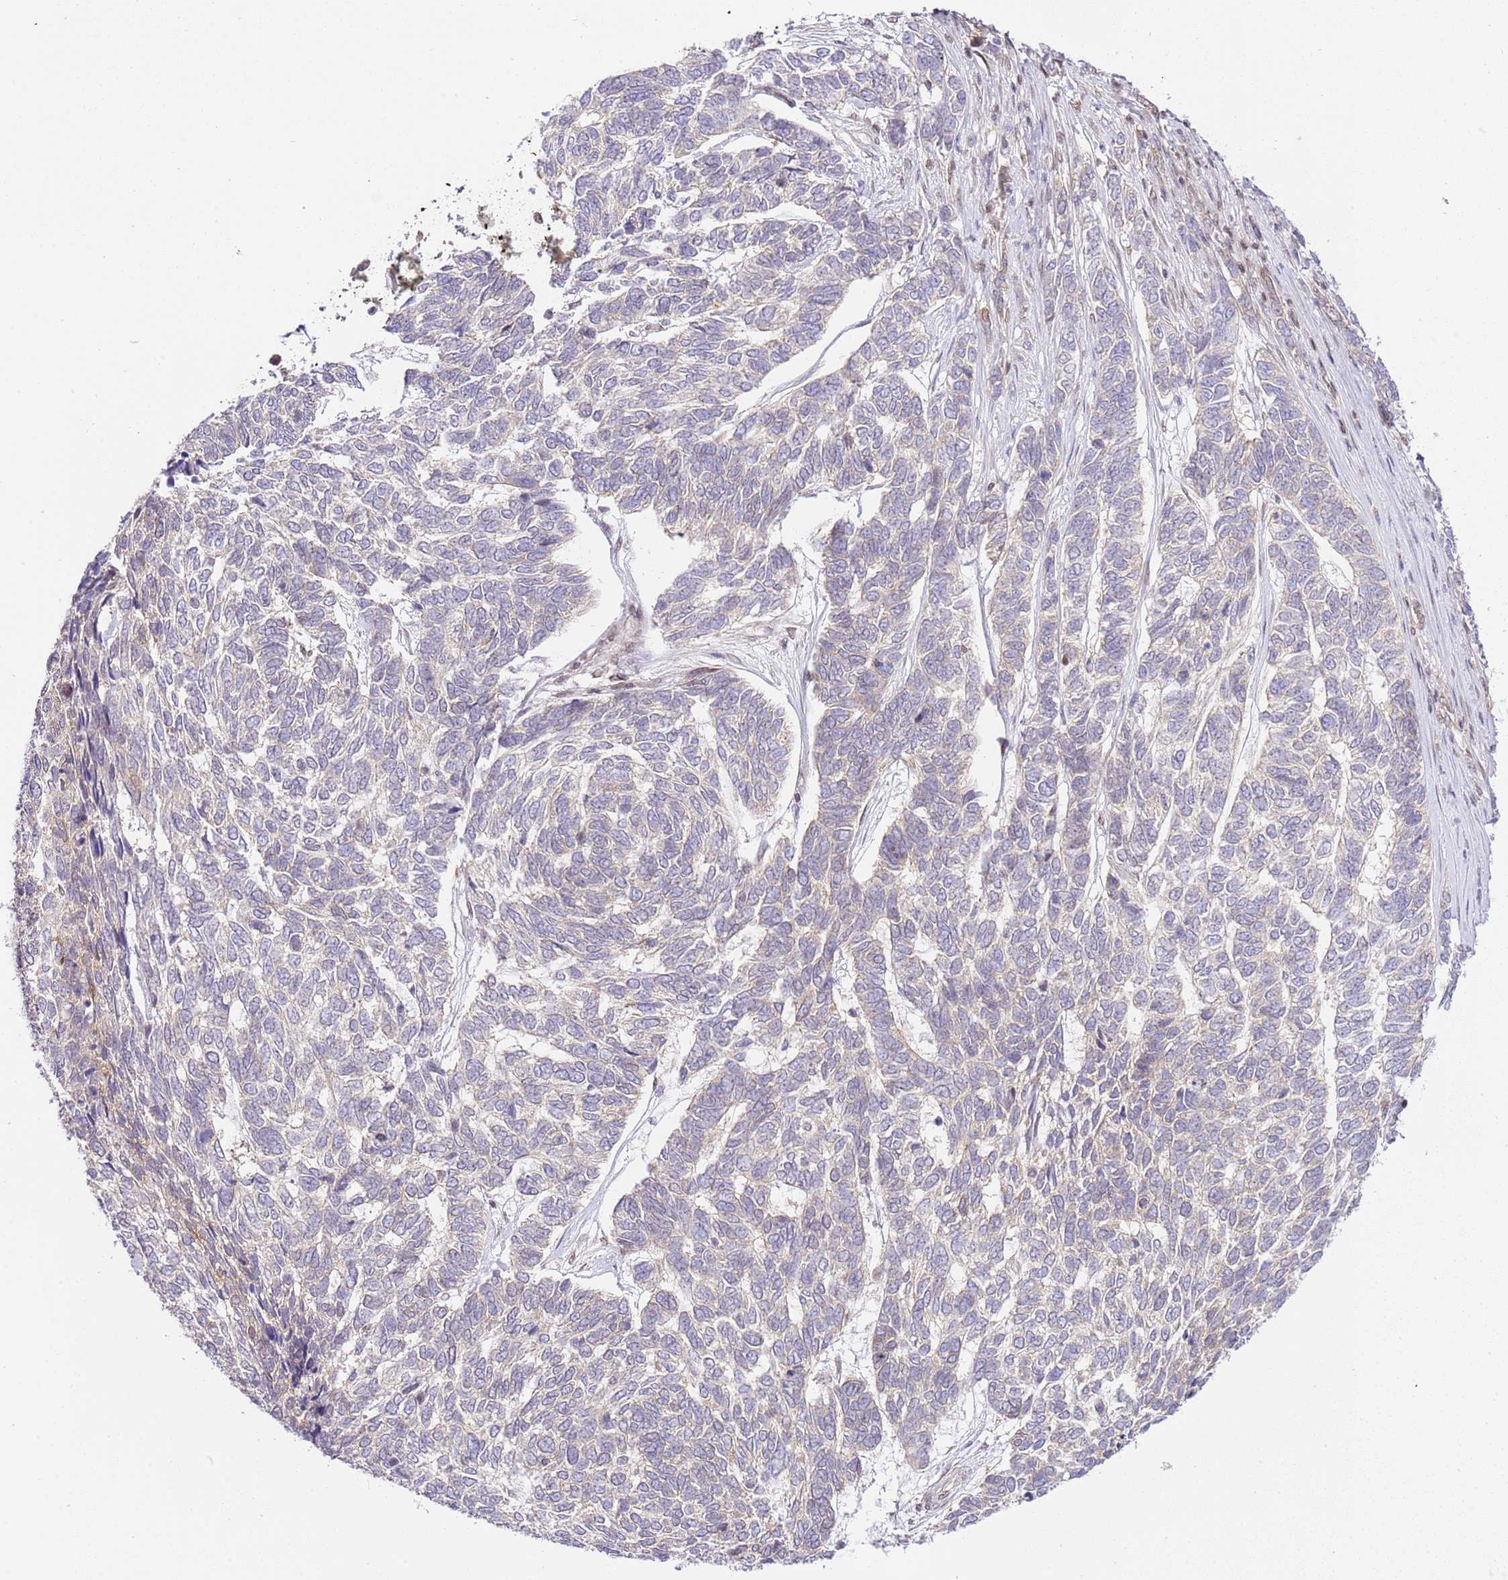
{"staining": {"intensity": "negative", "quantity": "none", "location": "none"}, "tissue": "skin cancer", "cell_type": "Tumor cells", "image_type": "cancer", "snomed": [{"axis": "morphology", "description": "Basal cell carcinoma"}, {"axis": "topography", "description": "Skin"}], "caption": "This histopathology image is of skin basal cell carcinoma stained with immunohistochemistry to label a protein in brown with the nuclei are counter-stained blue. There is no expression in tumor cells.", "gene": "TRIM37", "patient": {"sex": "female", "age": 65}}